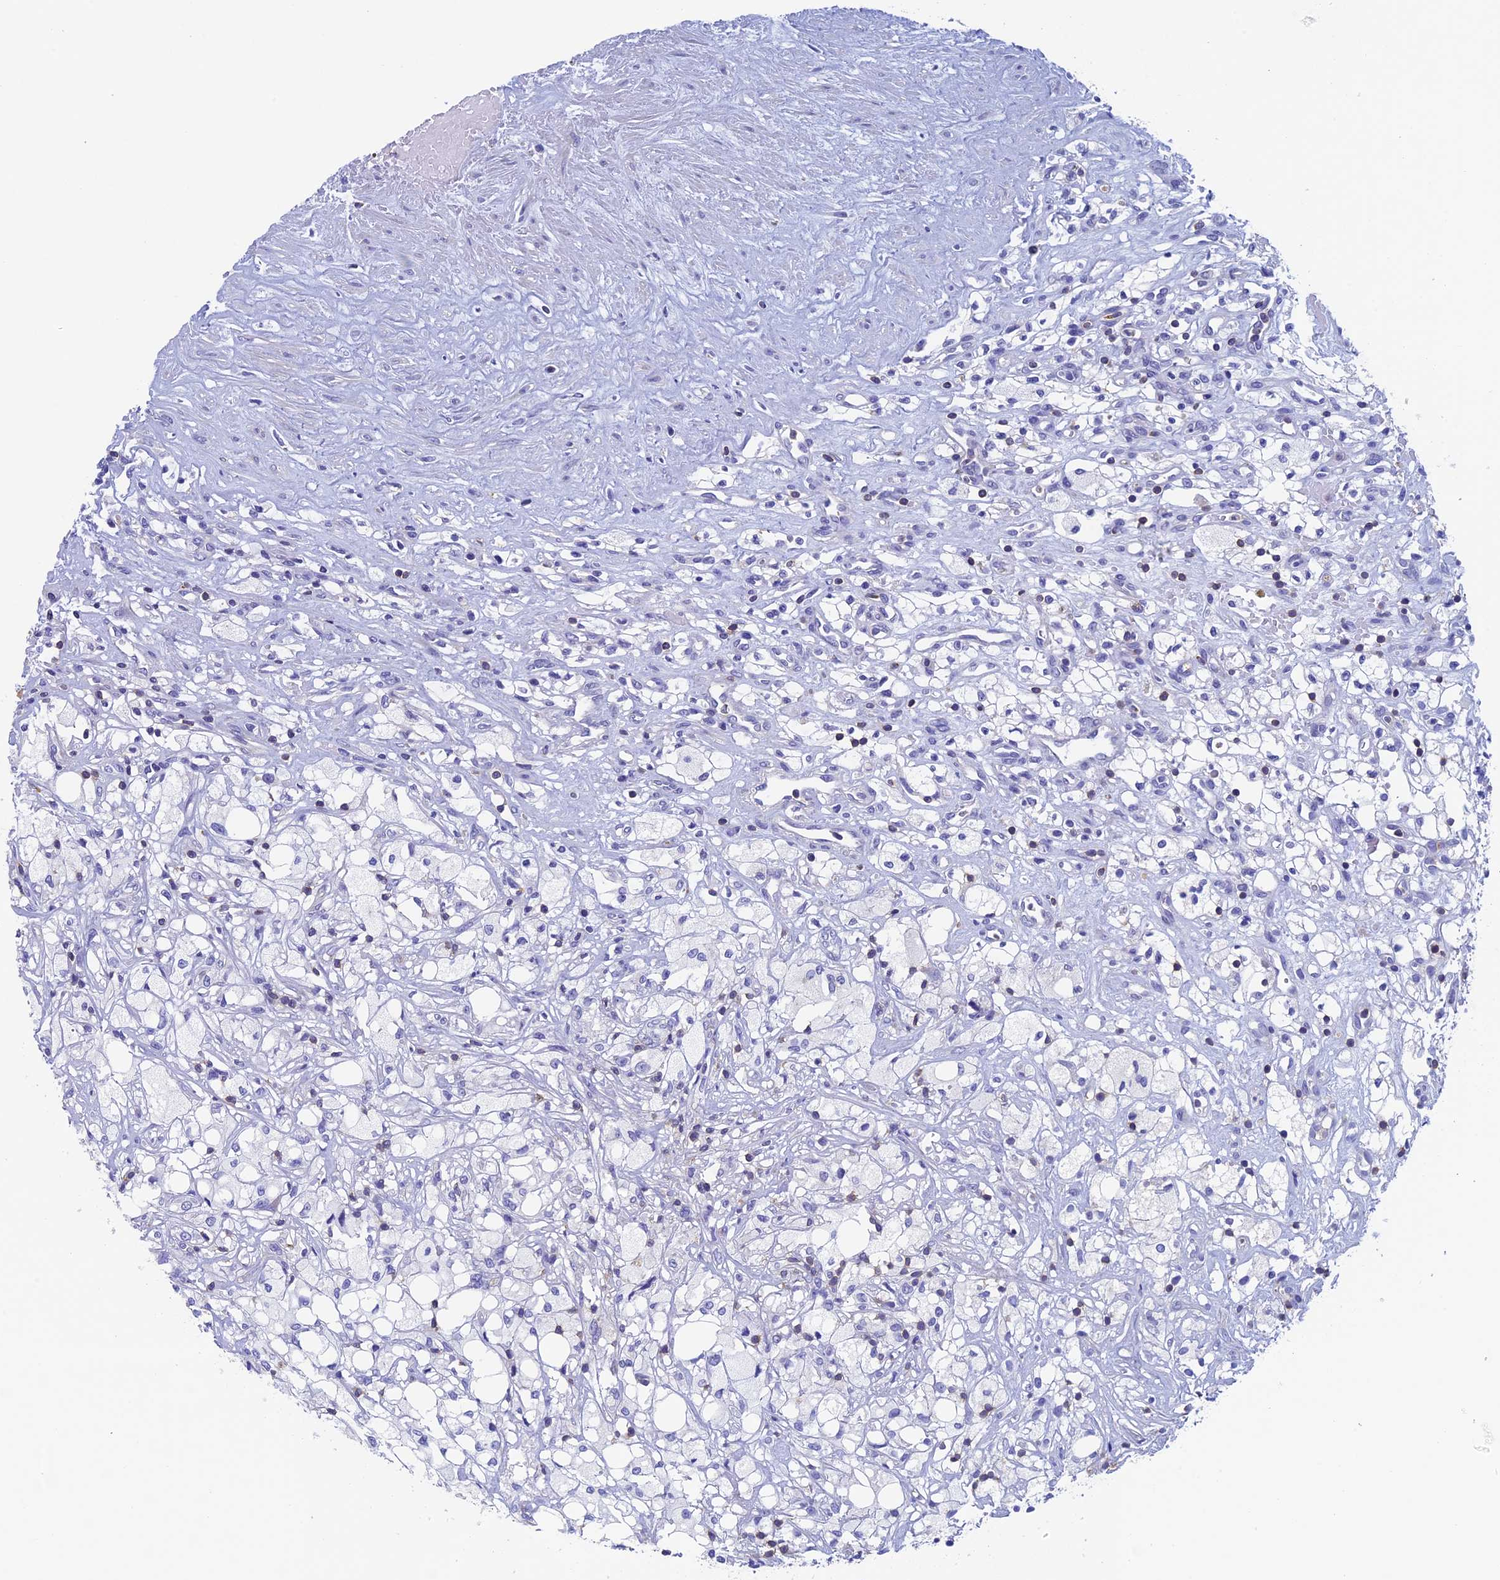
{"staining": {"intensity": "negative", "quantity": "none", "location": "none"}, "tissue": "renal cancer", "cell_type": "Tumor cells", "image_type": "cancer", "snomed": [{"axis": "morphology", "description": "Adenocarcinoma, NOS"}, {"axis": "topography", "description": "Kidney"}], "caption": "This histopathology image is of renal cancer (adenocarcinoma) stained with IHC to label a protein in brown with the nuclei are counter-stained blue. There is no positivity in tumor cells. (Brightfield microscopy of DAB (3,3'-diaminobenzidine) IHC at high magnification).", "gene": "SEPTIN1", "patient": {"sex": "male", "age": 59}}